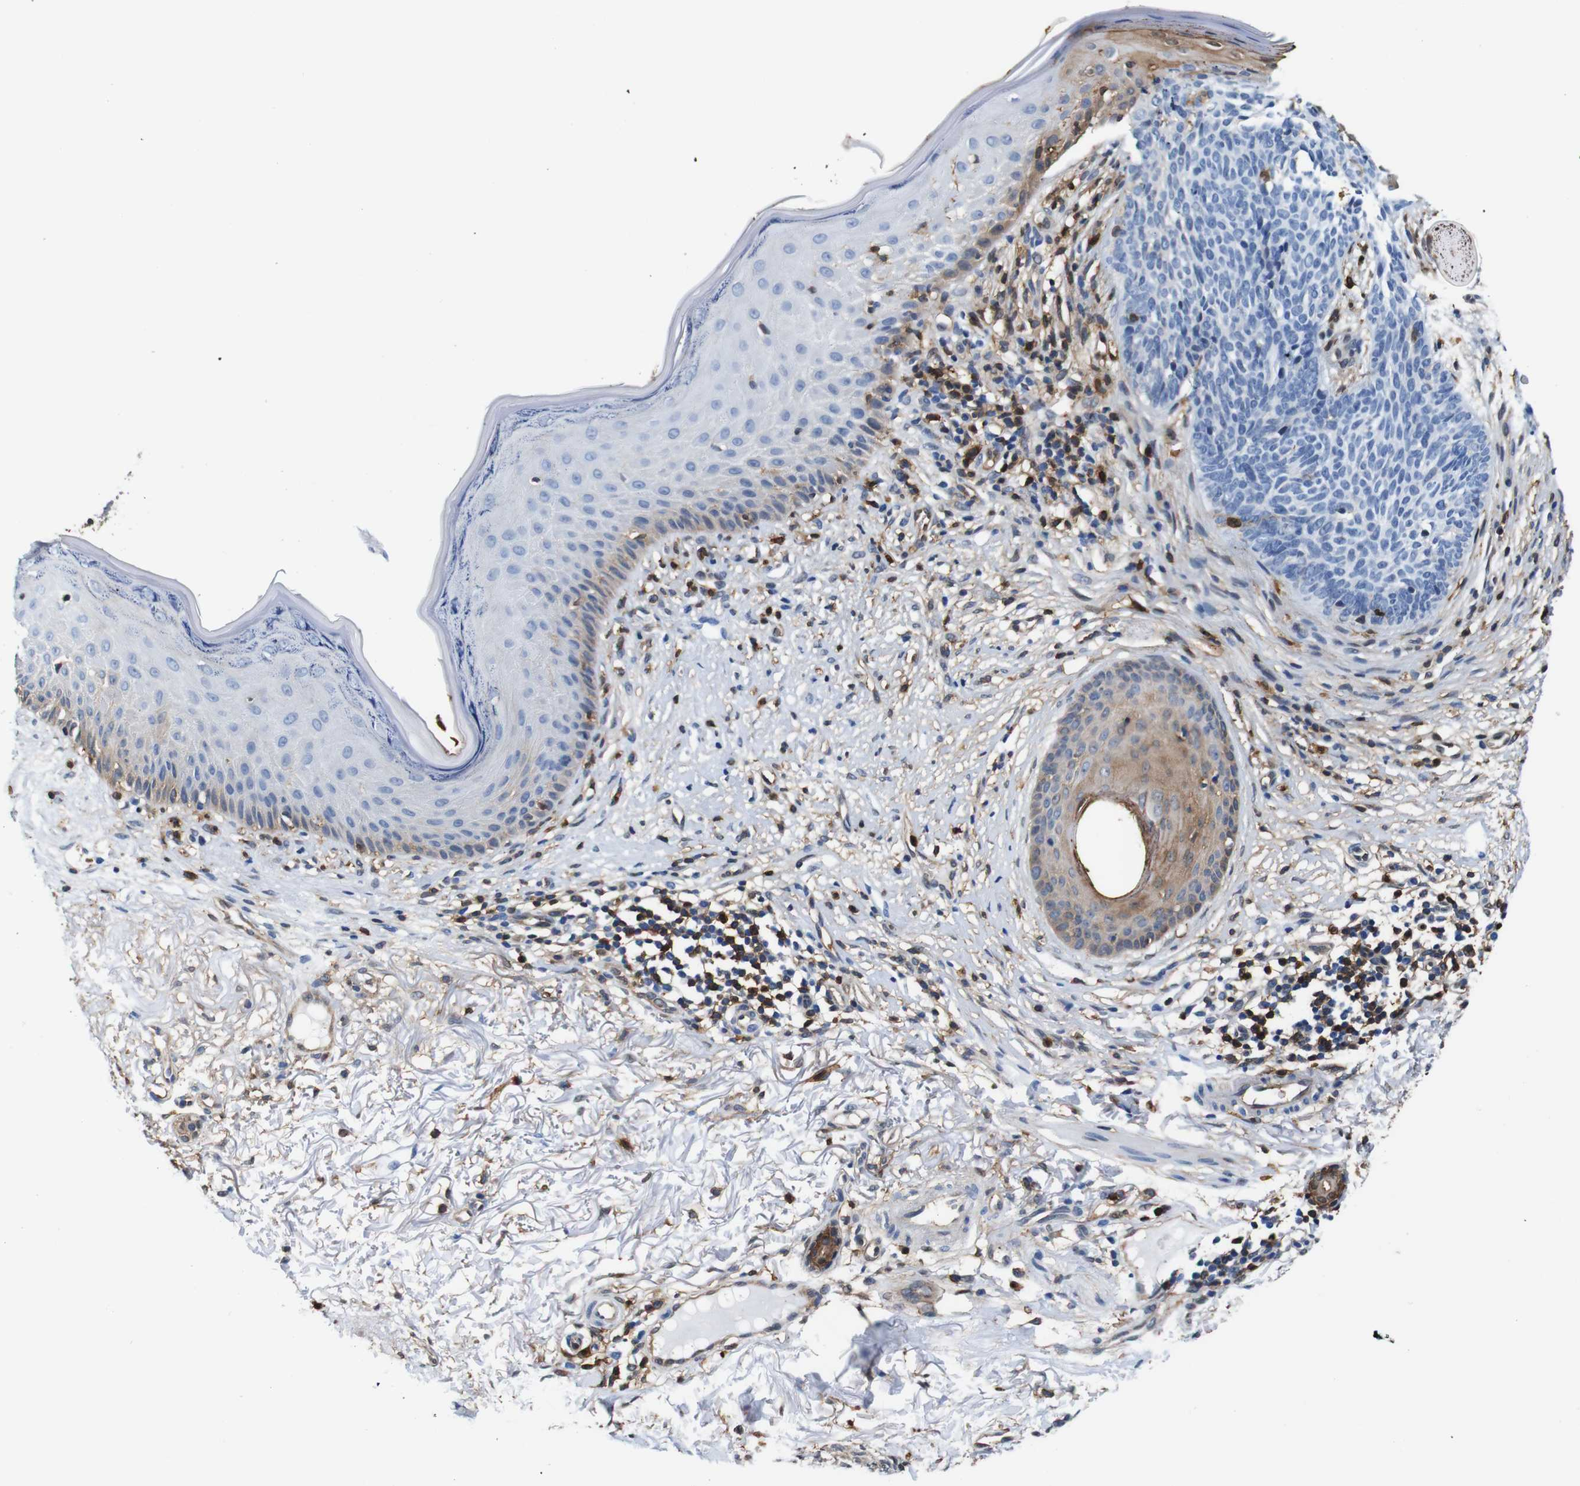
{"staining": {"intensity": "negative", "quantity": "none", "location": "none"}, "tissue": "skin cancer", "cell_type": "Tumor cells", "image_type": "cancer", "snomed": [{"axis": "morphology", "description": "Basal cell carcinoma"}, {"axis": "topography", "description": "Skin"}], "caption": "This is a image of IHC staining of skin basal cell carcinoma, which shows no staining in tumor cells.", "gene": "ANXA1", "patient": {"sex": "female", "age": 70}}